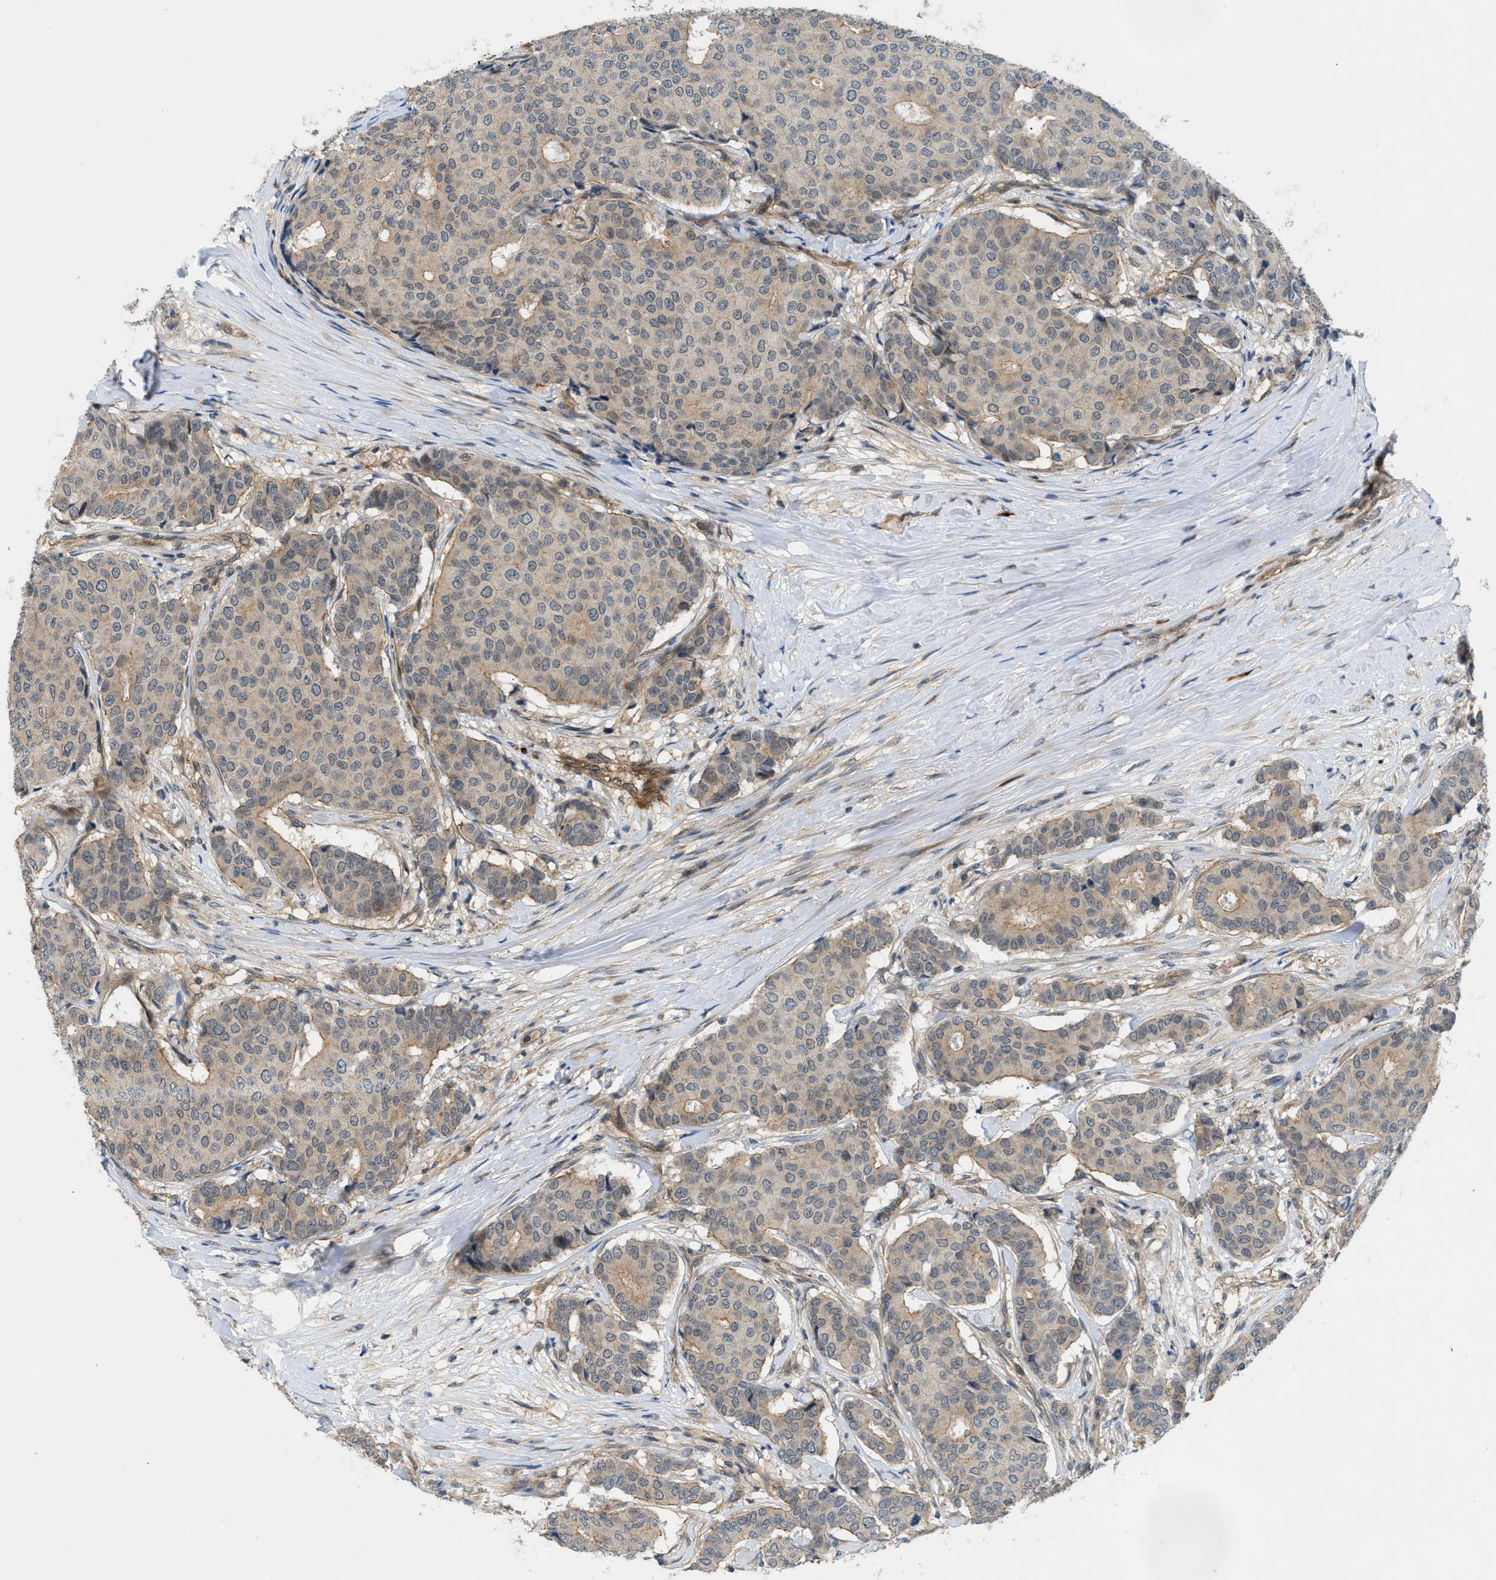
{"staining": {"intensity": "weak", "quantity": ">75%", "location": "cytoplasmic/membranous"}, "tissue": "breast cancer", "cell_type": "Tumor cells", "image_type": "cancer", "snomed": [{"axis": "morphology", "description": "Duct carcinoma"}, {"axis": "topography", "description": "Breast"}], "caption": "Breast infiltrating ductal carcinoma stained for a protein (brown) reveals weak cytoplasmic/membranous positive staining in approximately >75% of tumor cells.", "gene": "TRAK2", "patient": {"sex": "female", "age": 75}}